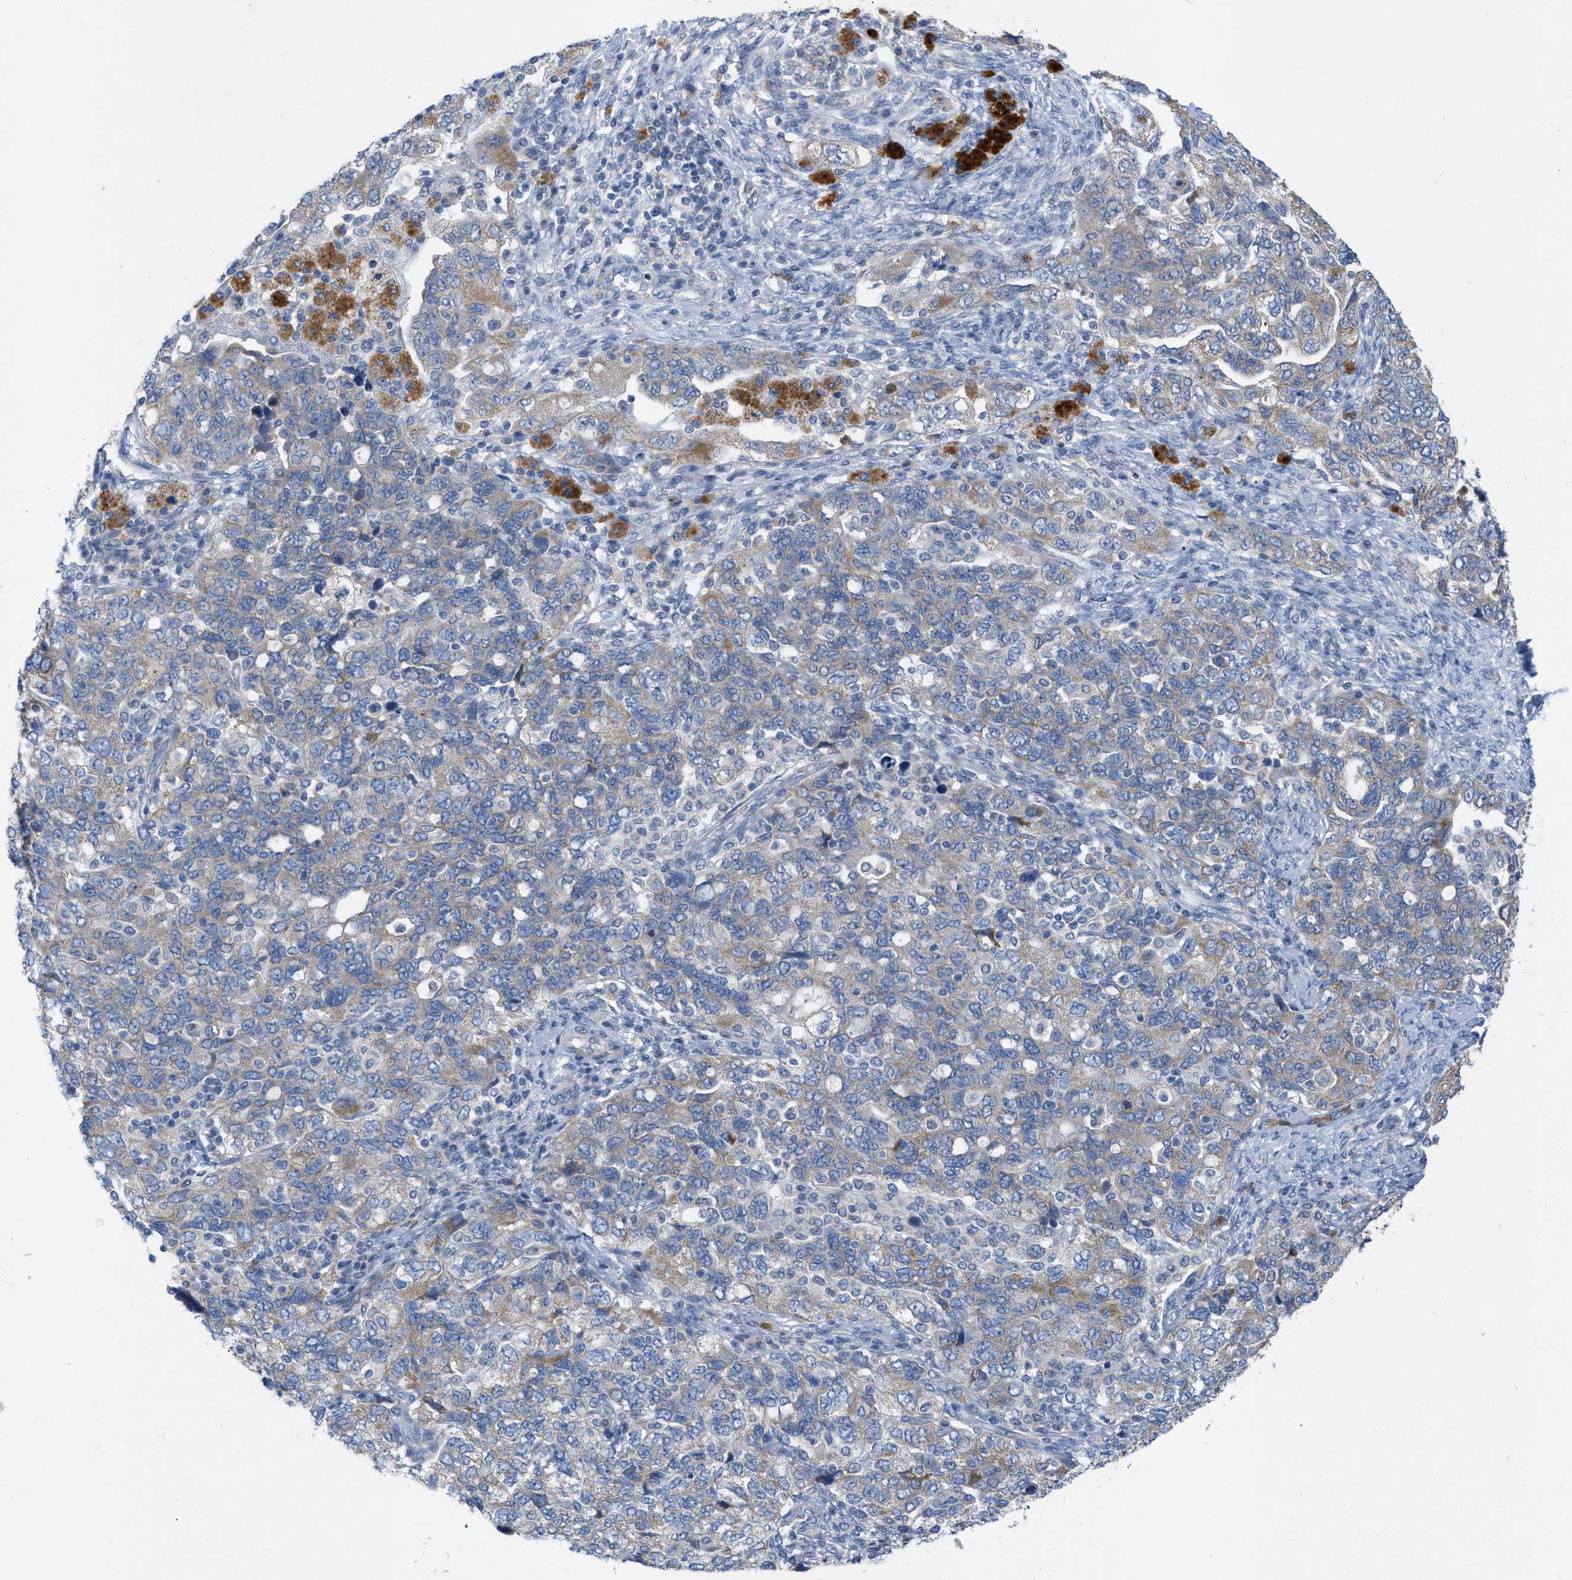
{"staining": {"intensity": "weak", "quantity": "25%-75%", "location": "cytoplasmic/membranous"}, "tissue": "ovarian cancer", "cell_type": "Tumor cells", "image_type": "cancer", "snomed": [{"axis": "morphology", "description": "Carcinoma, NOS"}, {"axis": "morphology", "description": "Cystadenocarcinoma, serous, NOS"}, {"axis": "topography", "description": "Ovary"}], "caption": "The histopathology image exhibits staining of ovarian cancer, revealing weak cytoplasmic/membranous protein staining (brown color) within tumor cells.", "gene": "PLPPR5", "patient": {"sex": "female", "age": 69}}